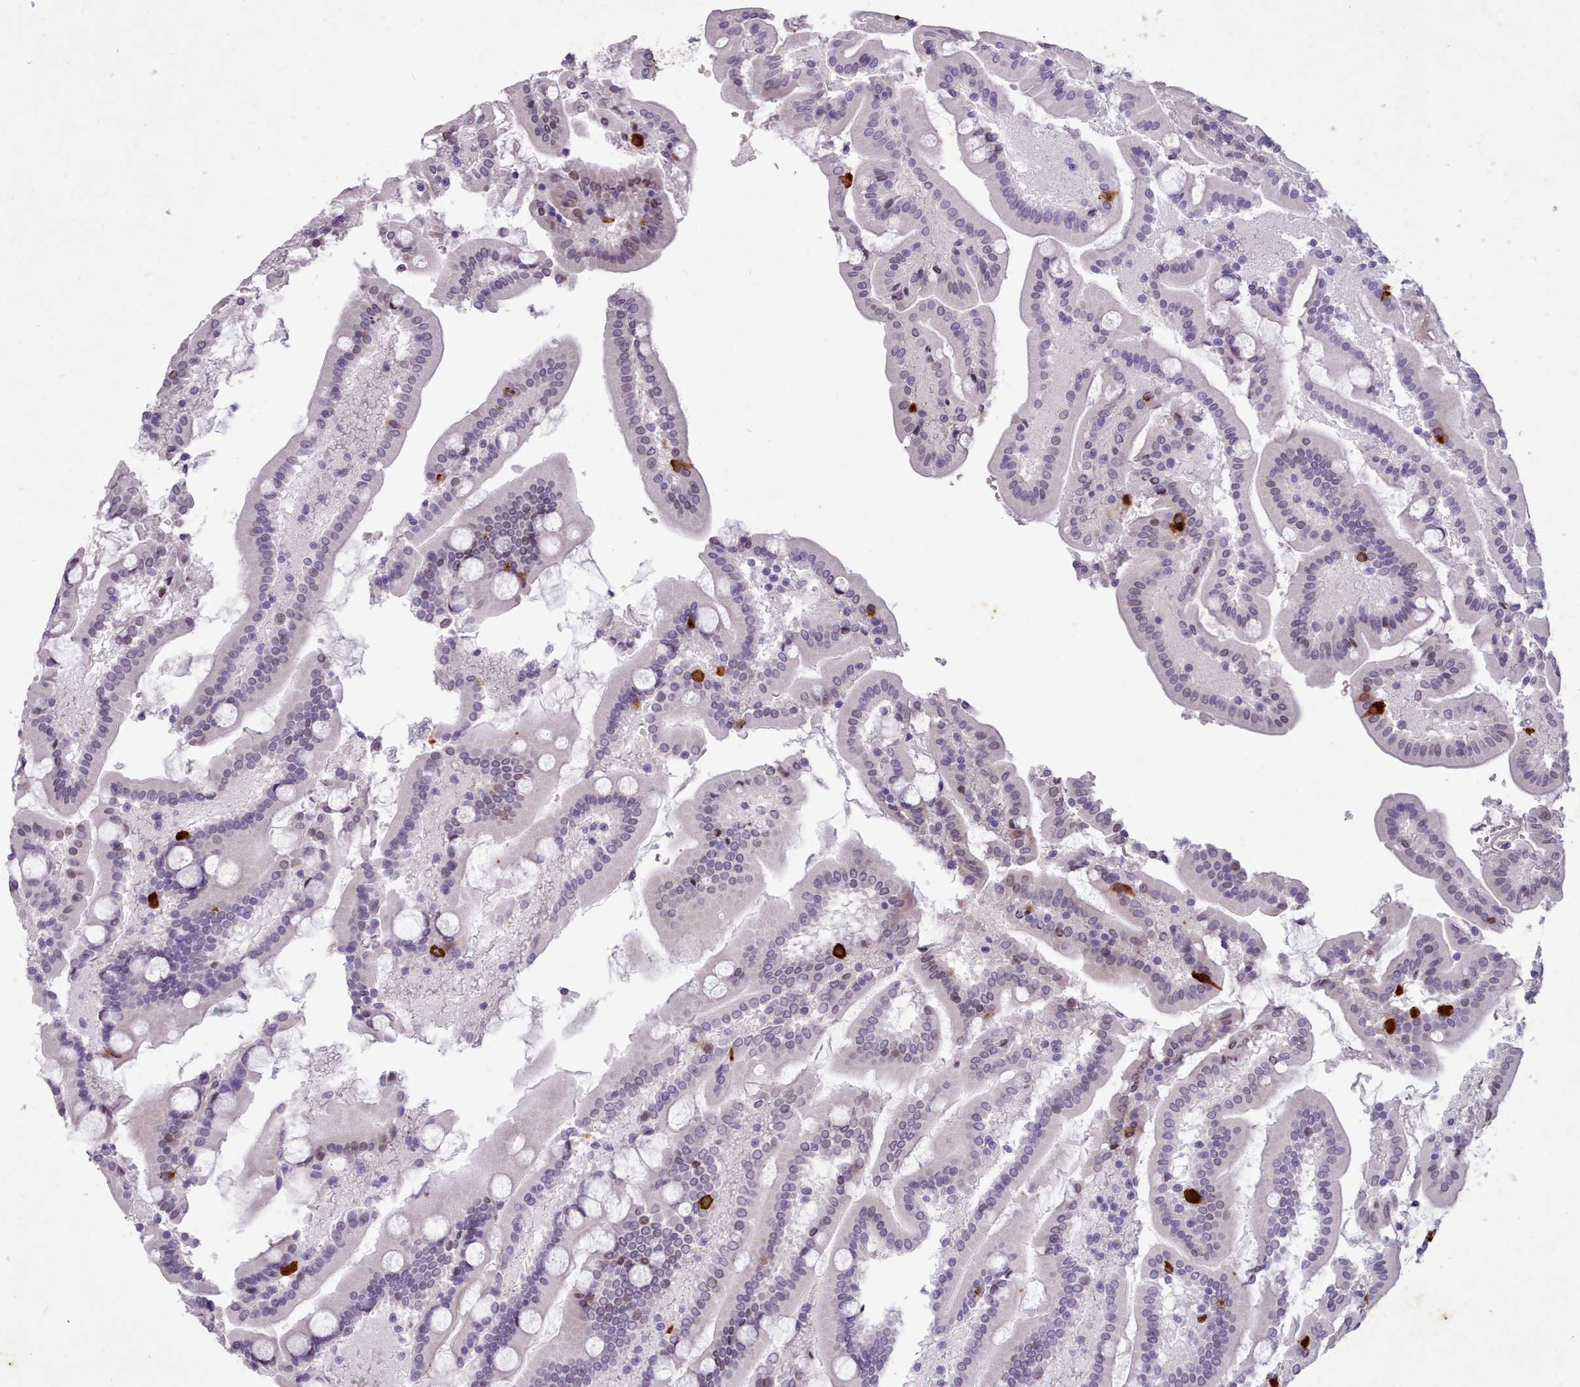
{"staining": {"intensity": "strong", "quantity": "<25%", "location": "cytoplasmic/membranous"}, "tissue": "duodenum", "cell_type": "Glandular cells", "image_type": "normal", "snomed": [{"axis": "morphology", "description": "Normal tissue, NOS"}, {"axis": "topography", "description": "Duodenum"}], "caption": "IHC of normal human duodenum demonstrates medium levels of strong cytoplasmic/membranous staining in about <25% of glandular cells.", "gene": "KCNT2", "patient": {"sex": "male", "age": 55}}